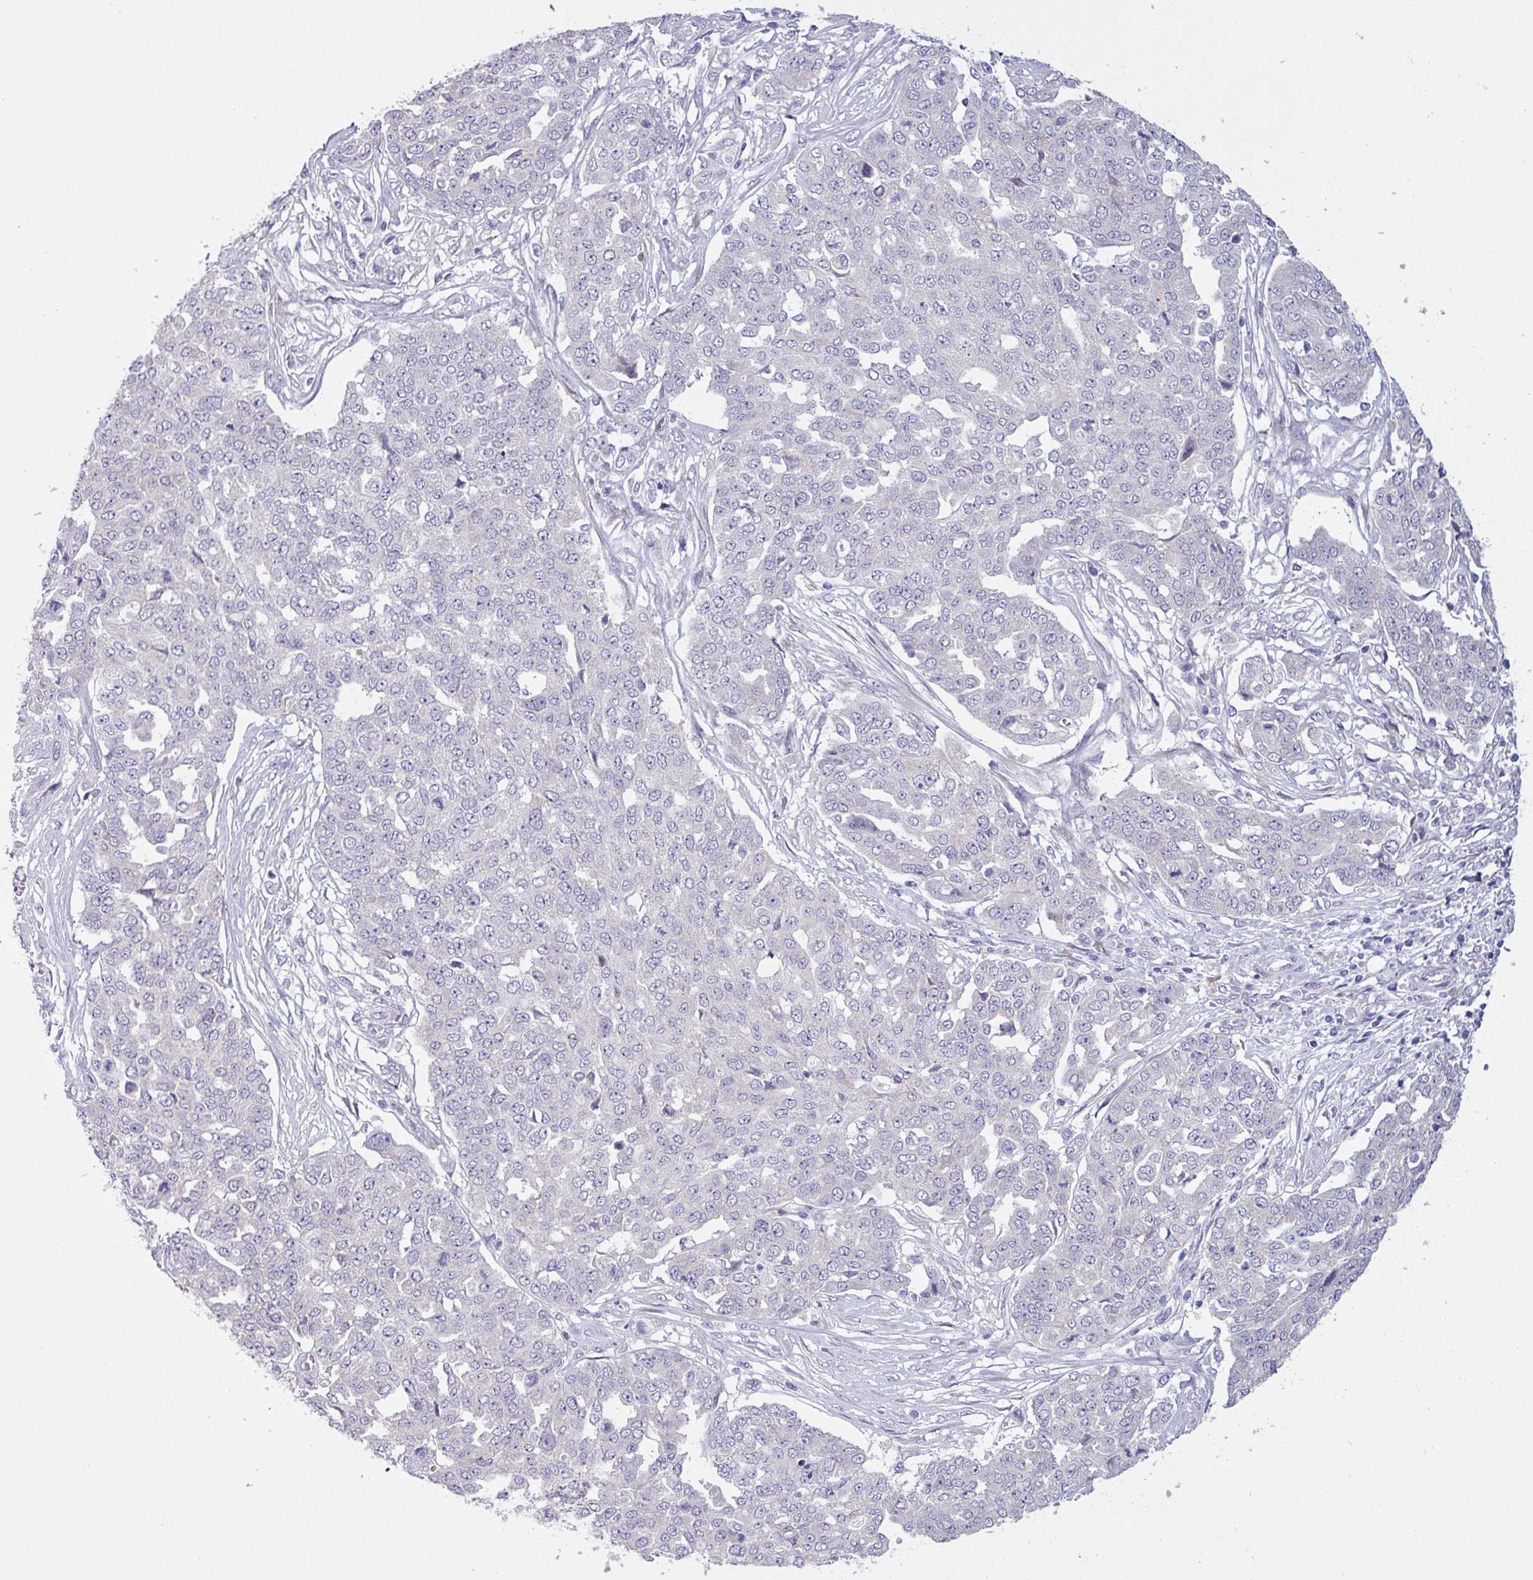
{"staining": {"intensity": "negative", "quantity": "none", "location": "none"}, "tissue": "ovarian cancer", "cell_type": "Tumor cells", "image_type": "cancer", "snomed": [{"axis": "morphology", "description": "Cystadenocarcinoma, serous, NOS"}, {"axis": "topography", "description": "Soft tissue"}, {"axis": "topography", "description": "Ovary"}], "caption": "The IHC photomicrograph has no significant staining in tumor cells of serous cystadenocarcinoma (ovarian) tissue. The staining was performed using DAB (3,3'-diaminobenzidine) to visualize the protein expression in brown, while the nuclei were stained in blue with hematoxylin (Magnification: 20x).", "gene": "C20orf27", "patient": {"sex": "female", "age": 57}}